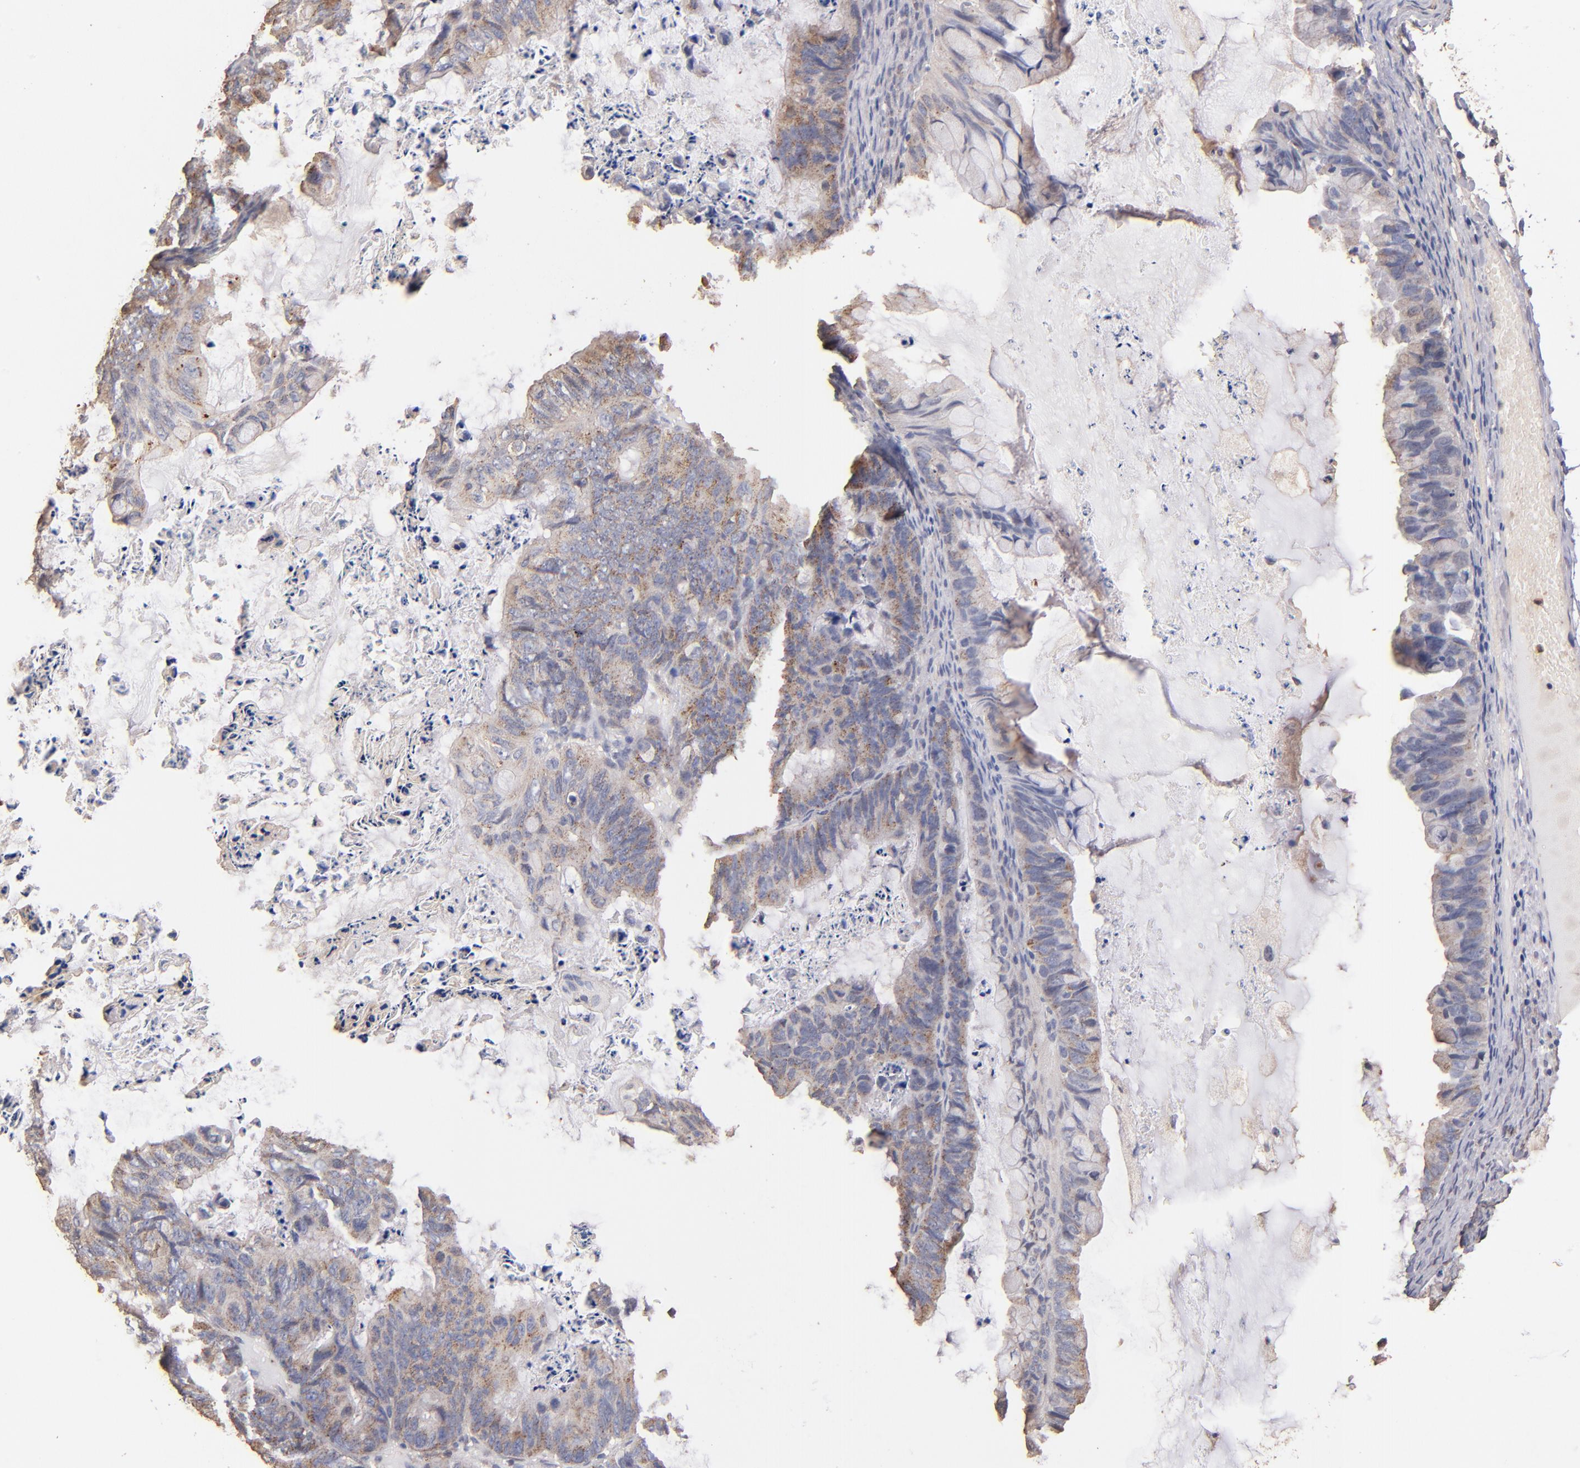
{"staining": {"intensity": "weak", "quantity": "25%-75%", "location": "cytoplasmic/membranous"}, "tissue": "ovarian cancer", "cell_type": "Tumor cells", "image_type": "cancer", "snomed": [{"axis": "morphology", "description": "Cystadenocarcinoma, mucinous, NOS"}, {"axis": "topography", "description": "Ovary"}], "caption": "DAB immunohistochemical staining of ovarian cancer (mucinous cystadenocarcinoma) exhibits weak cytoplasmic/membranous protein staining in about 25%-75% of tumor cells.", "gene": "RO60", "patient": {"sex": "female", "age": 36}}